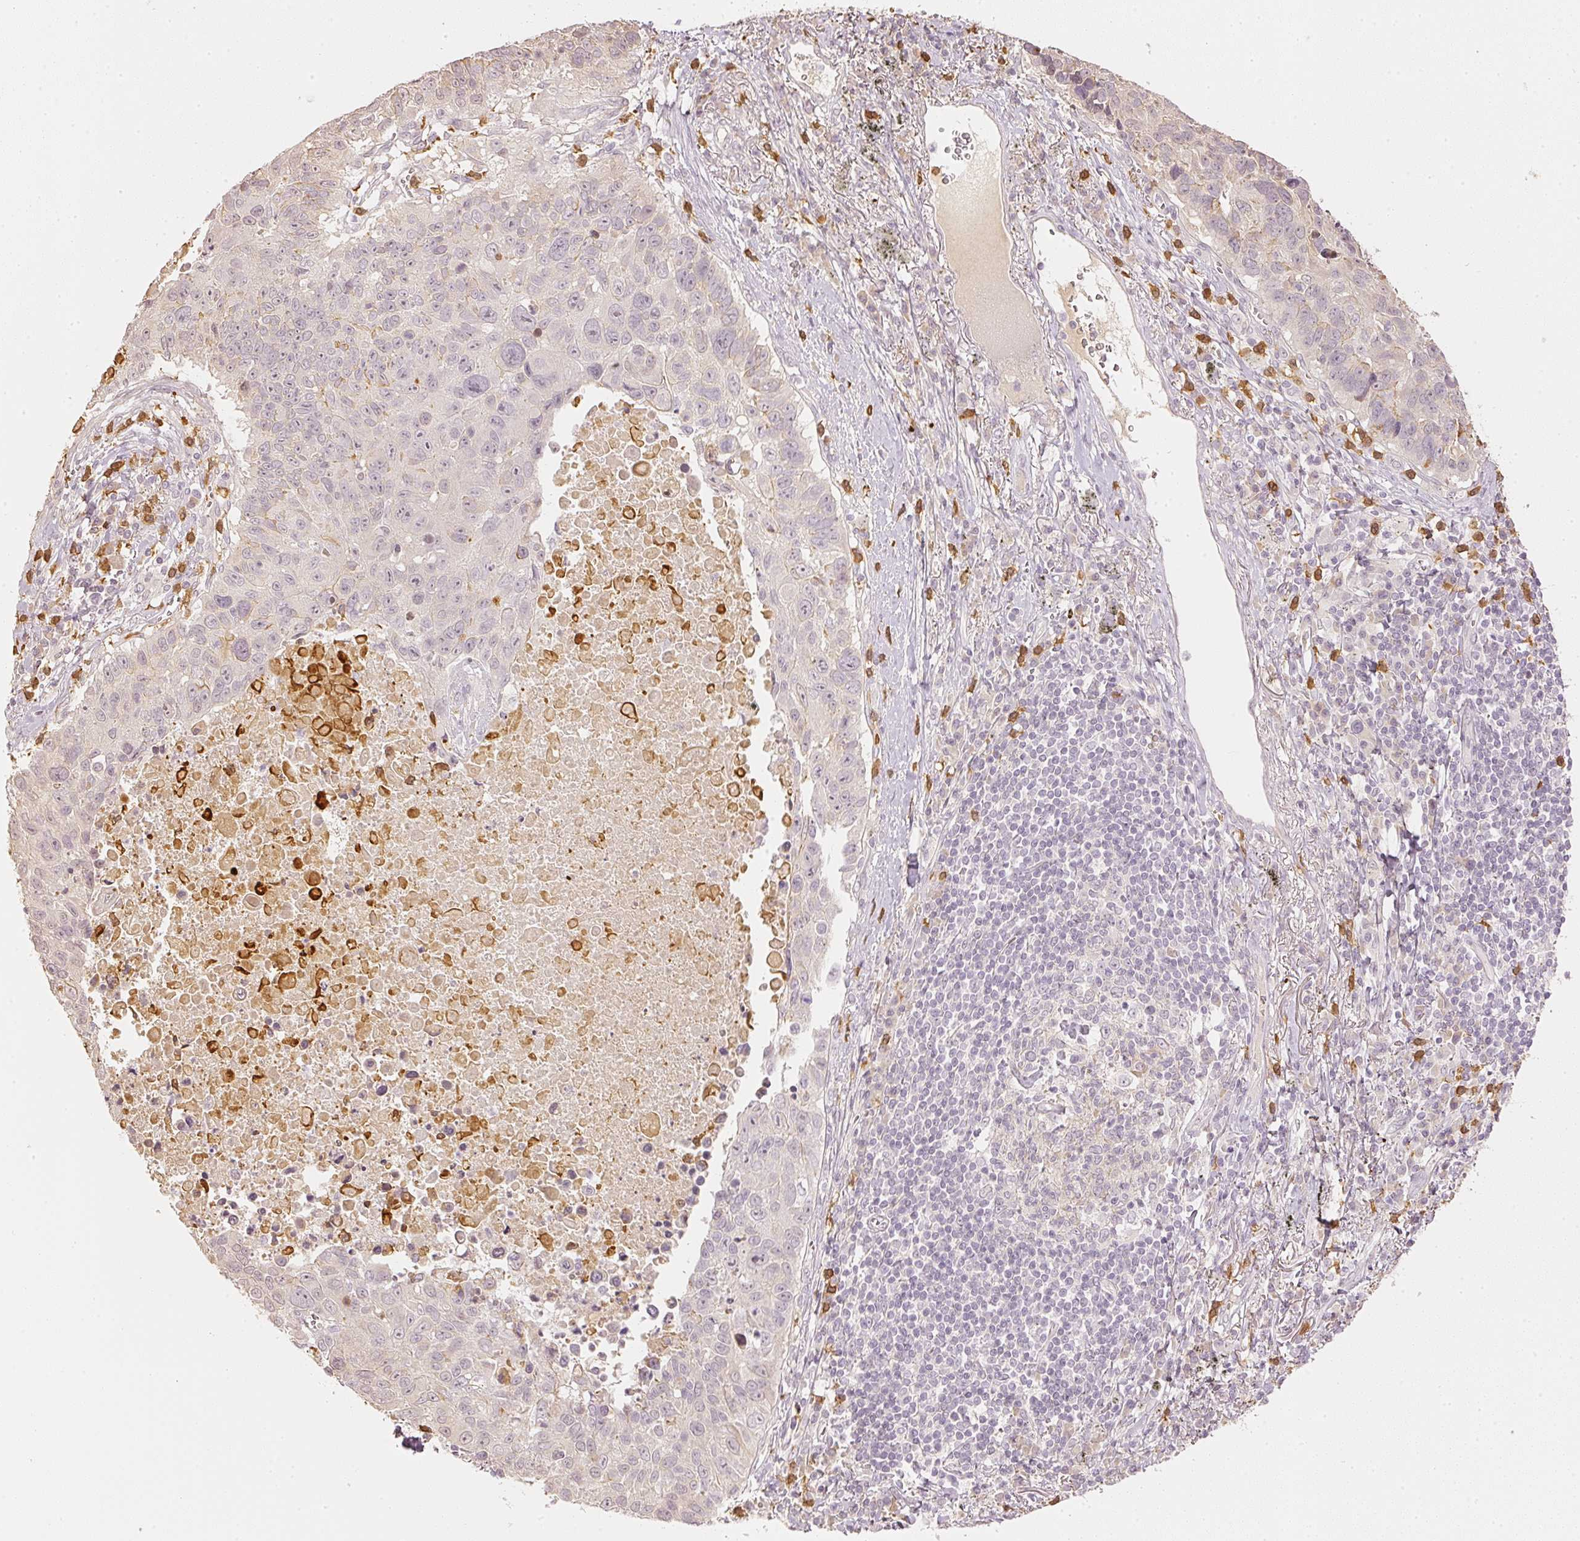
{"staining": {"intensity": "negative", "quantity": "none", "location": "none"}, "tissue": "lung cancer", "cell_type": "Tumor cells", "image_type": "cancer", "snomed": [{"axis": "morphology", "description": "Squamous cell carcinoma, NOS"}, {"axis": "topography", "description": "Lung"}], "caption": "This is an immunohistochemistry histopathology image of human lung cancer. There is no expression in tumor cells.", "gene": "GZMA", "patient": {"sex": "male", "age": 66}}